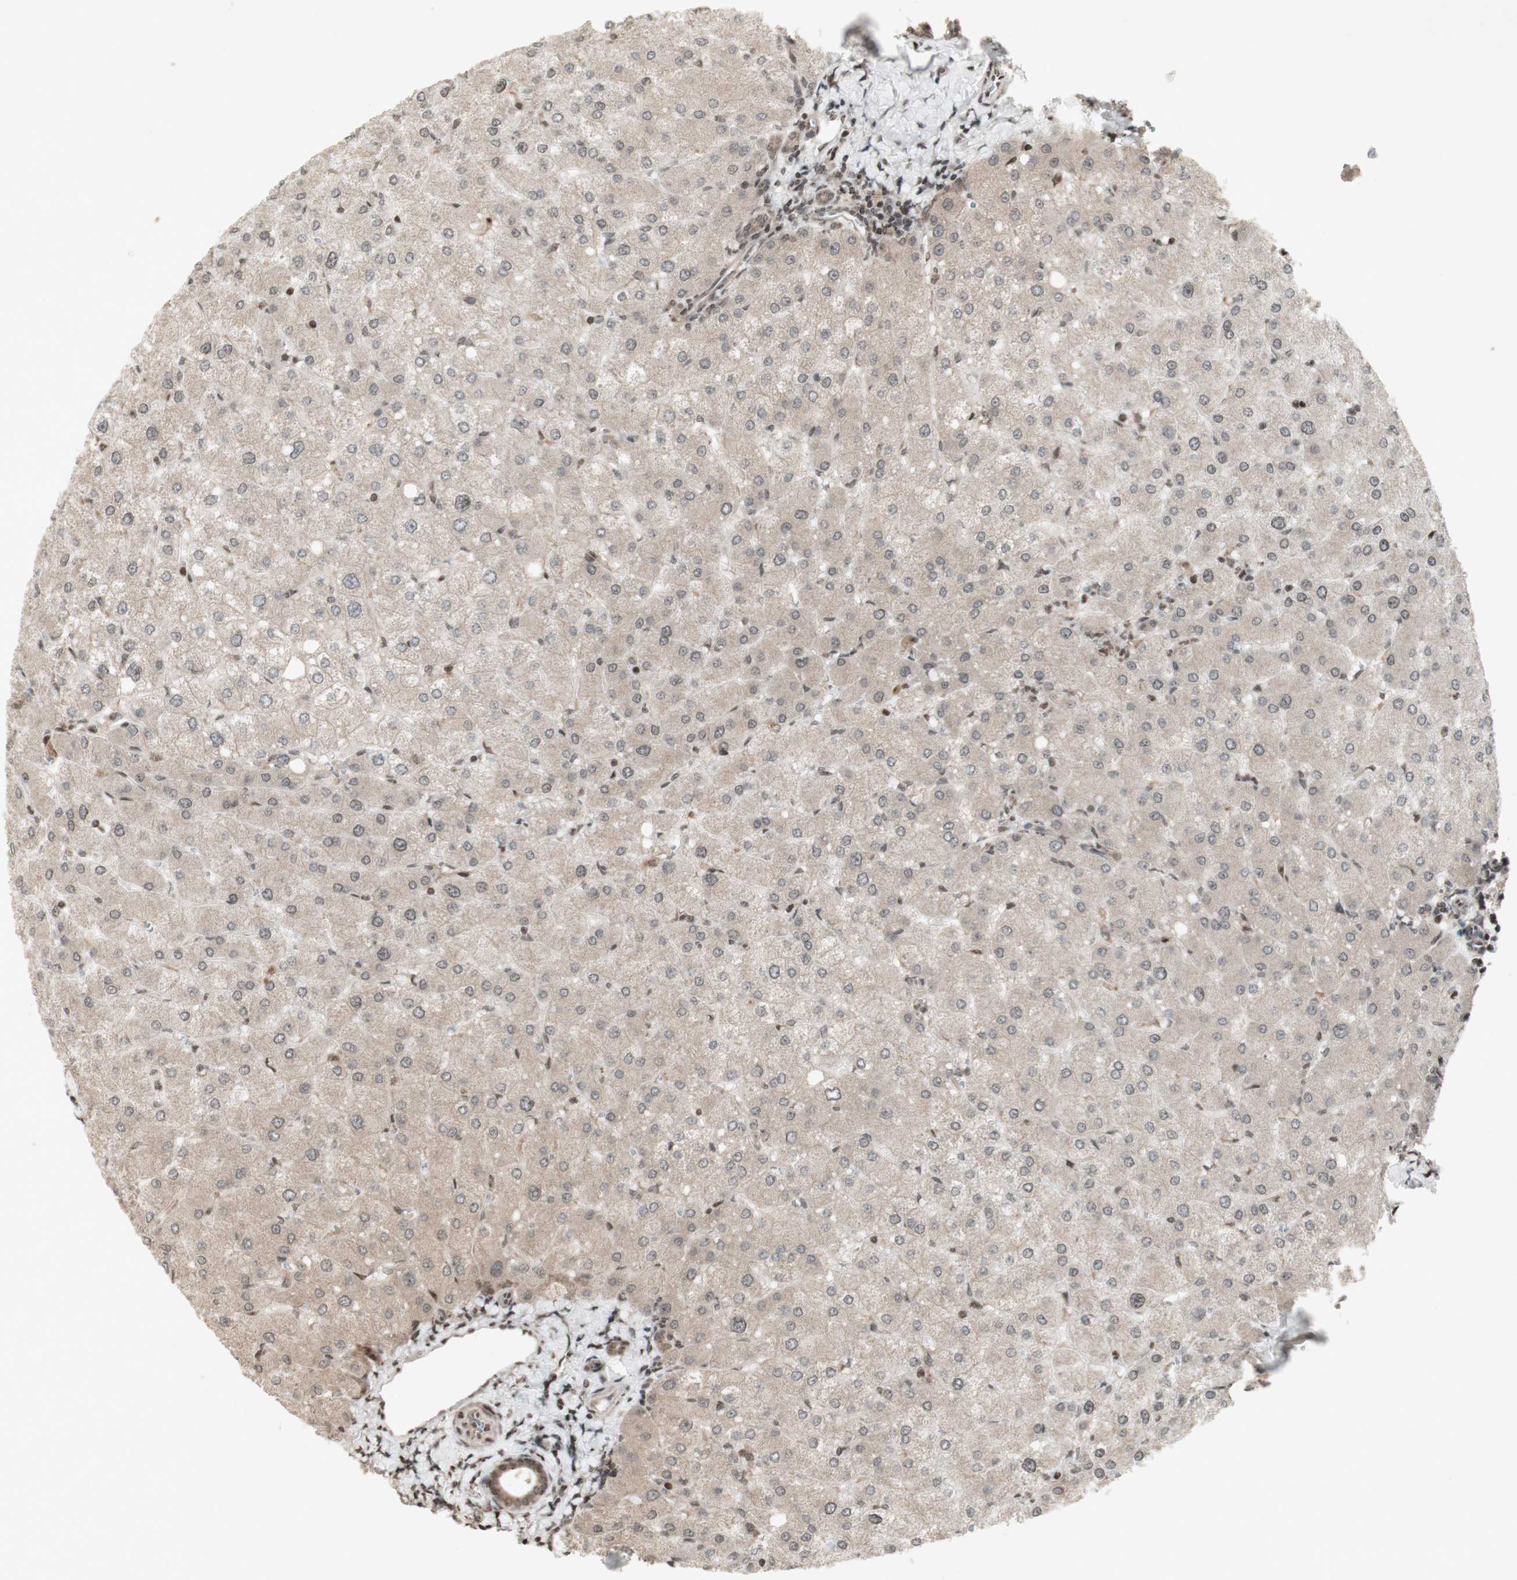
{"staining": {"intensity": "weak", "quantity": ">75%", "location": "cytoplasmic/membranous"}, "tissue": "liver", "cell_type": "Cholangiocytes", "image_type": "normal", "snomed": [{"axis": "morphology", "description": "Normal tissue, NOS"}, {"axis": "topography", "description": "Liver"}], "caption": "Liver stained for a protein (brown) exhibits weak cytoplasmic/membranous positive expression in about >75% of cholangiocytes.", "gene": "PLXNA1", "patient": {"sex": "male", "age": 55}}